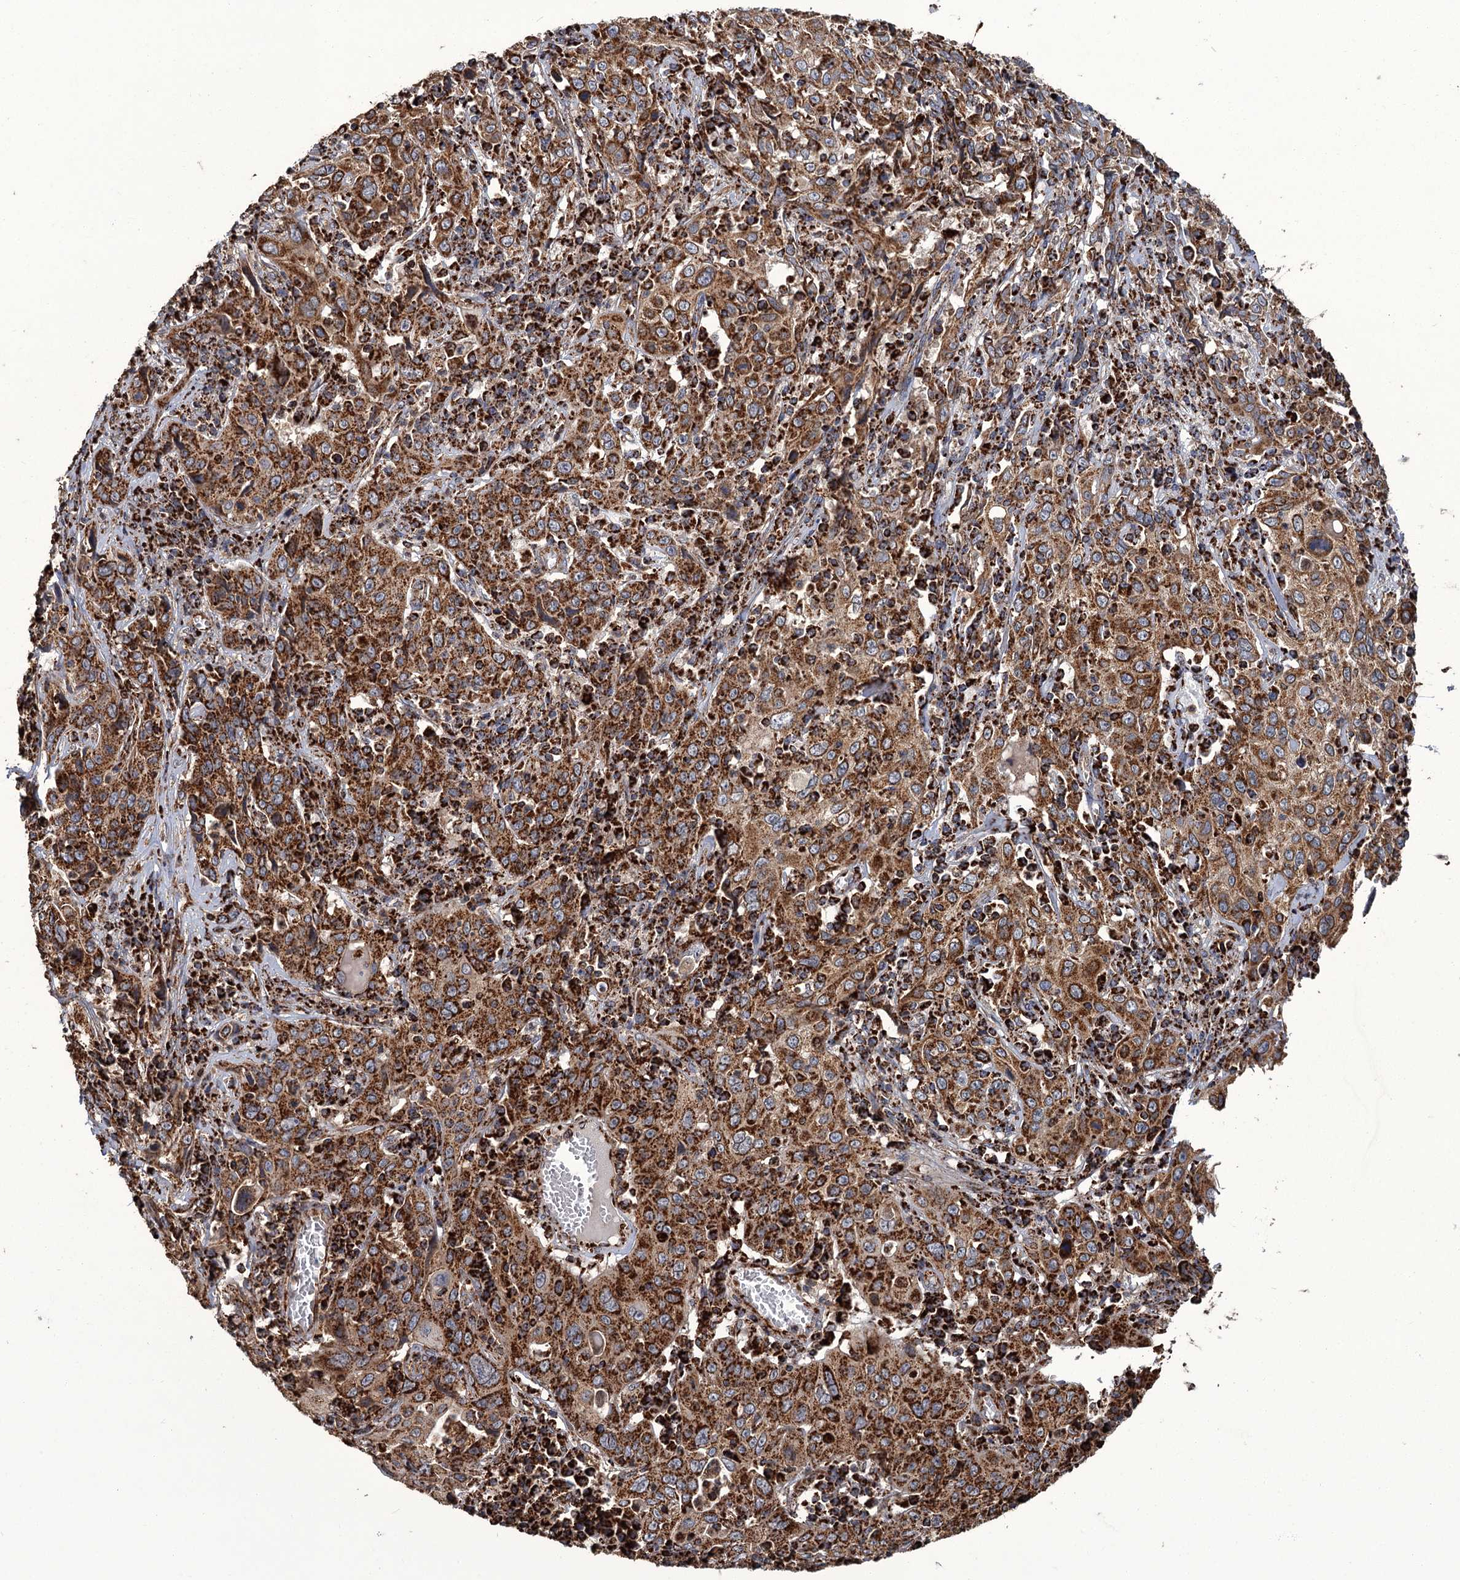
{"staining": {"intensity": "moderate", "quantity": ">75%", "location": "cytoplasmic/membranous"}, "tissue": "cervical cancer", "cell_type": "Tumor cells", "image_type": "cancer", "snomed": [{"axis": "morphology", "description": "Squamous cell carcinoma, NOS"}, {"axis": "topography", "description": "Cervix"}], "caption": "Immunohistochemistry histopathology image of neoplastic tissue: human squamous cell carcinoma (cervical) stained using IHC exhibits medium levels of moderate protein expression localized specifically in the cytoplasmic/membranous of tumor cells, appearing as a cytoplasmic/membranous brown color.", "gene": "APH1A", "patient": {"sex": "female", "age": 46}}